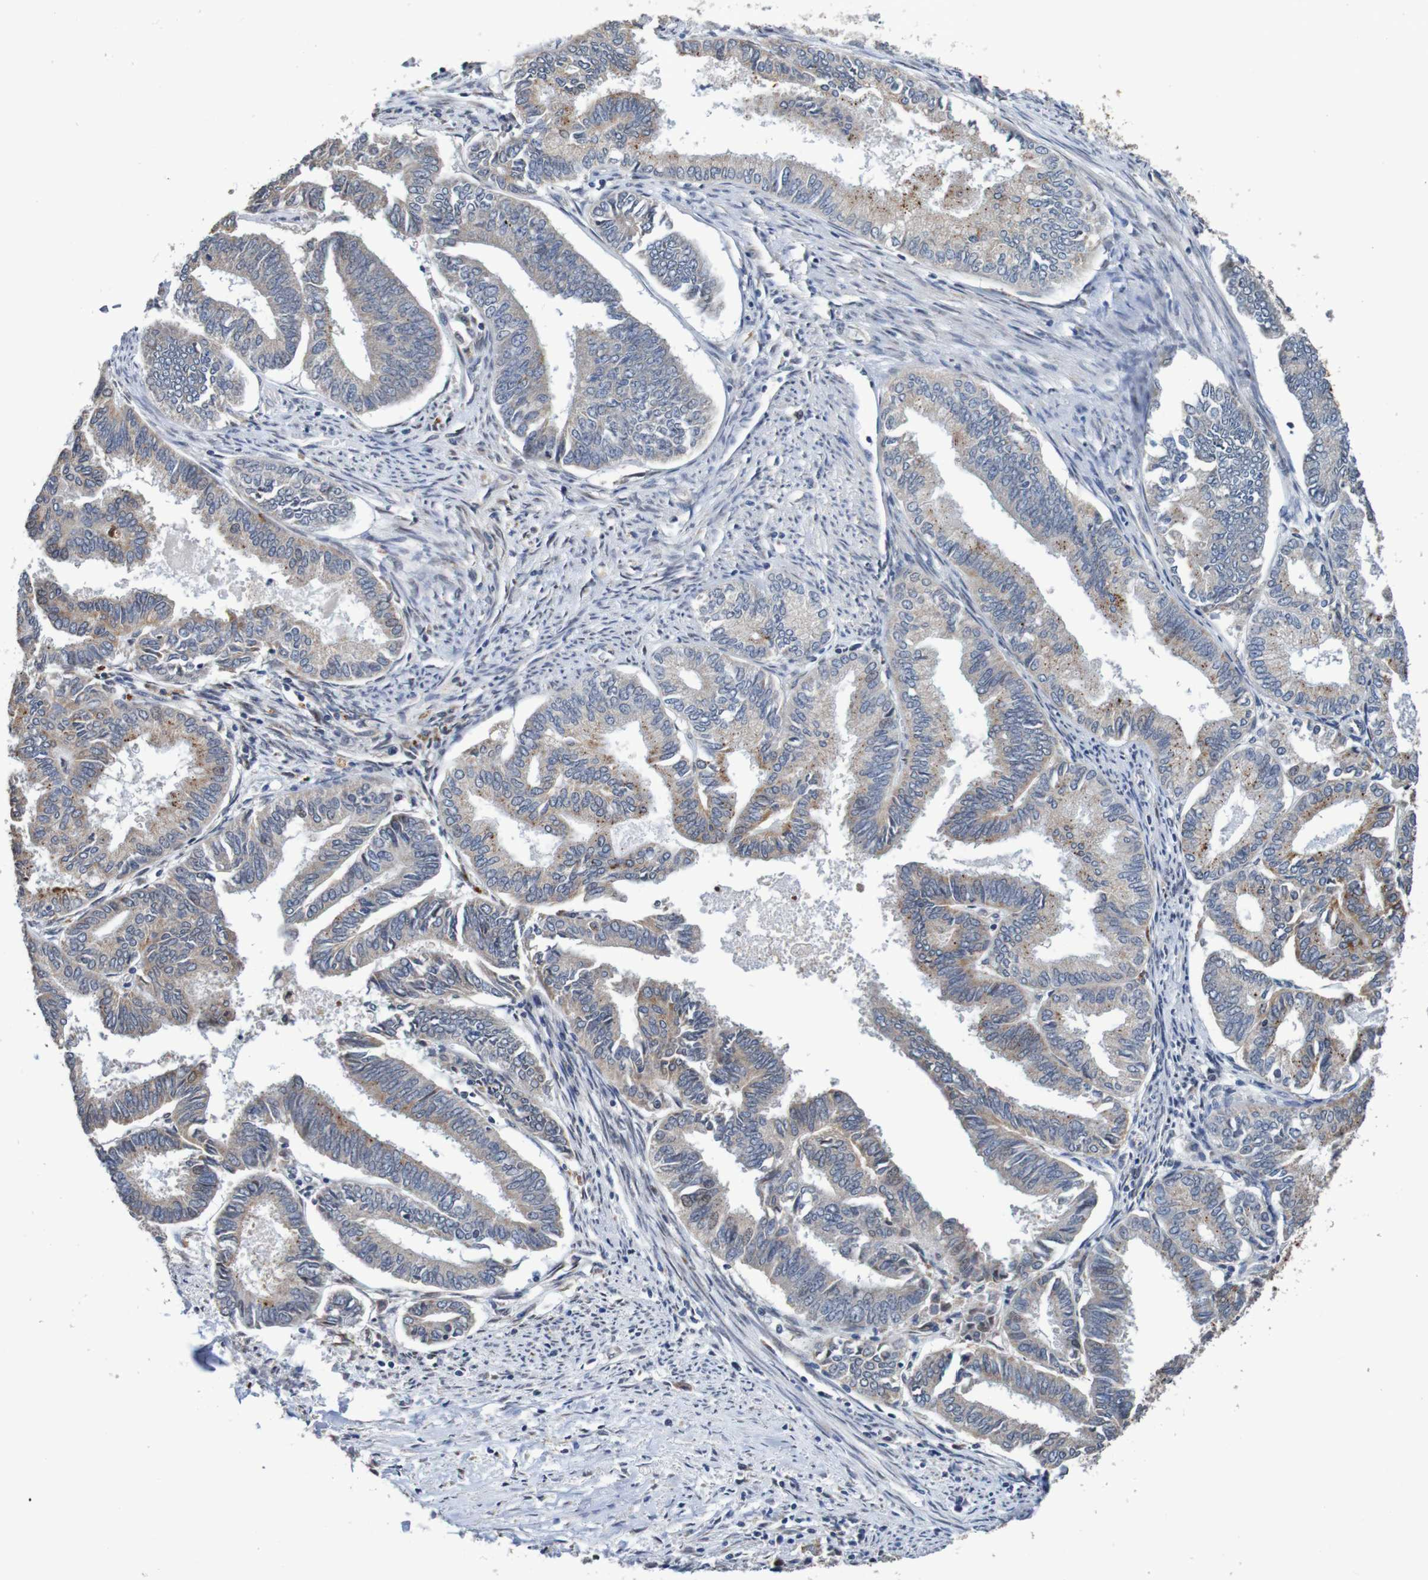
{"staining": {"intensity": "moderate", "quantity": "25%-75%", "location": "cytoplasmic/membranous"}, "tissue": "endometrial cancer", "cell_type": "Tumor cells", "image_type": "cancer", "snomed": [{"axis": "morphology", "description": "Adenocarcinoma, NOS"}, {"axis": "topography", "description": "Endometrium"}], "caption": "Protein expression analysis of endometrial adenocarcinoma demonstrates moderate cytoplasmic/membranous staining in approximately 25%-75% of tumor cells. The staining was performed using DAB, with brown indicating positive protein expression. Nuclei are stained blue with hematoxylin.", "gene": "FIBP", "patient": {"sex": "female", "age": 86}}